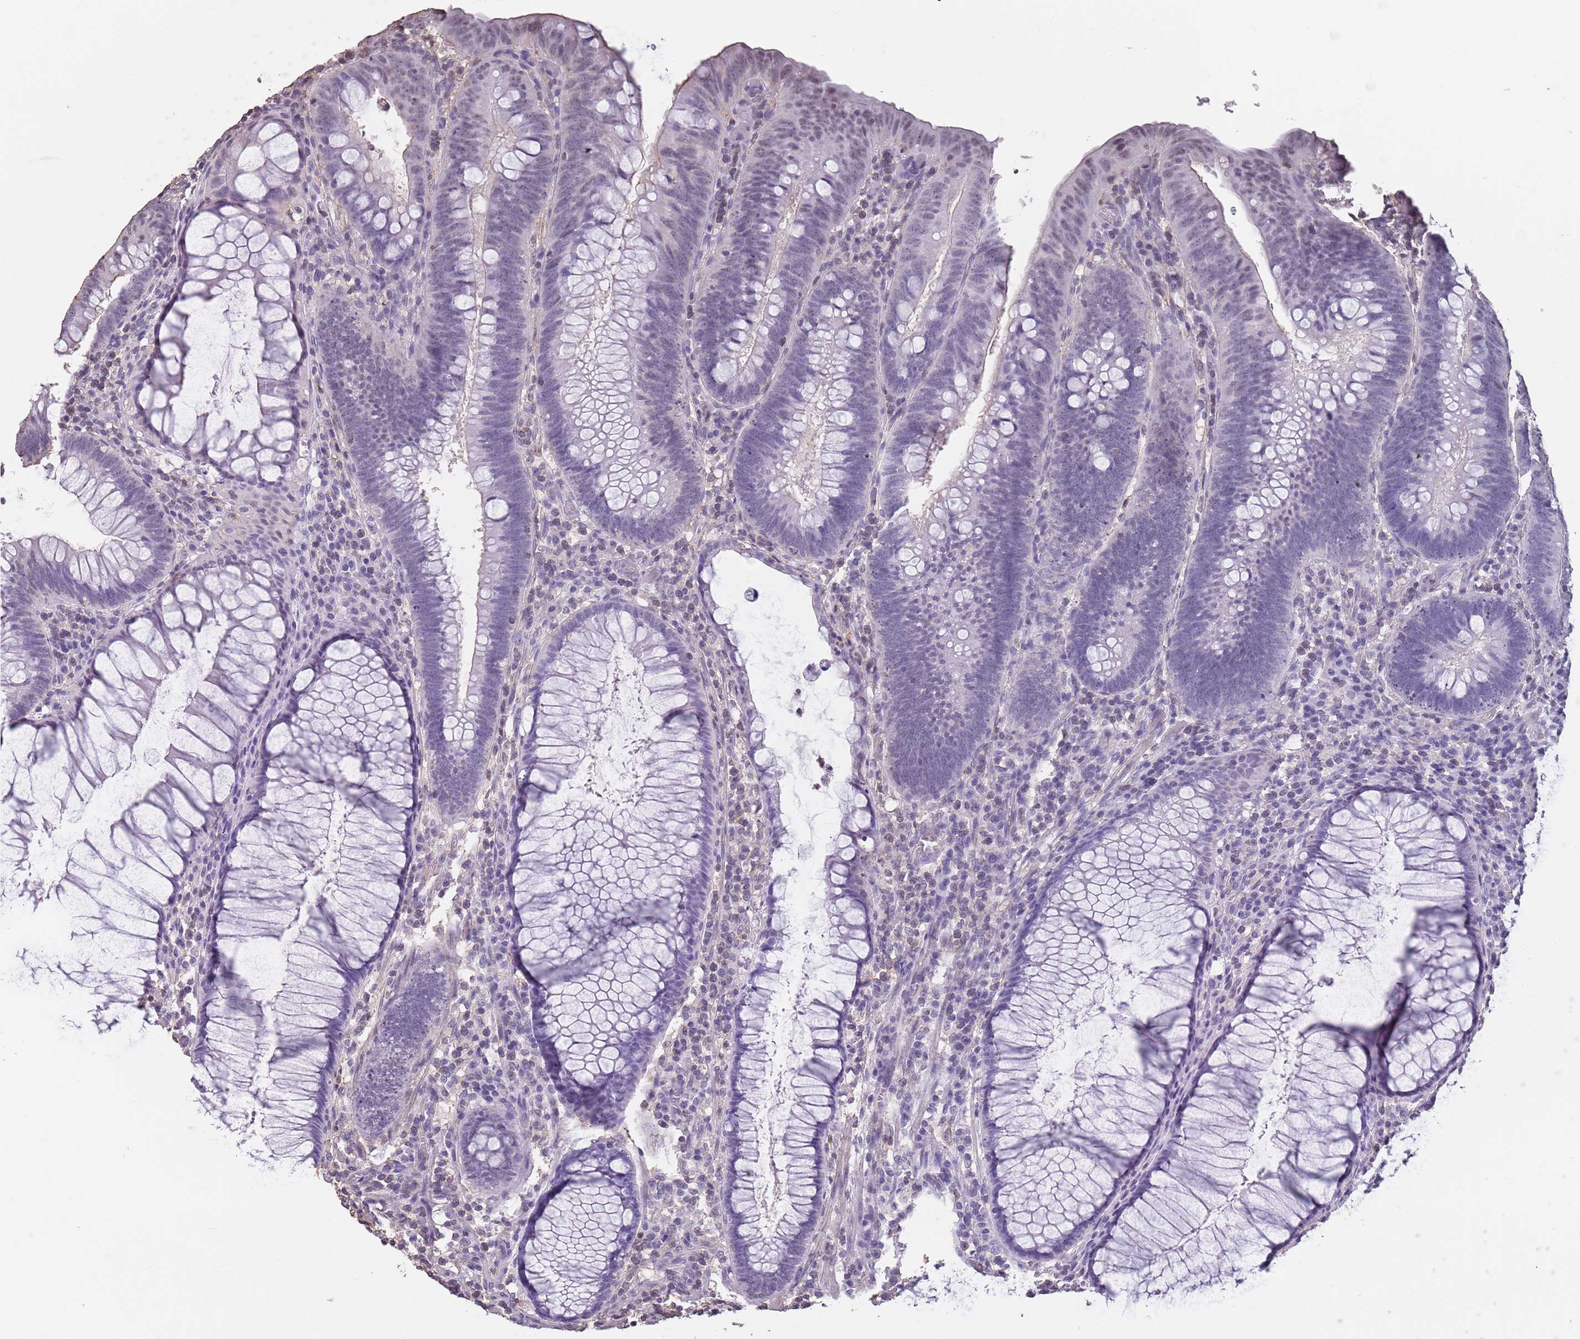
{"staining": {"intensity": "weak", "quantity": "<25%", "location": "nuclear"}, "tissue": "colorectal cancer", "cell_type": "Tumor cells", "image_type": "cancer", "snomed": [{"axis": "morphology", "description": "Adenocarcinoma, NOS"}, {"axis": "topography", "description": "Rectum"}], "caption": "Immunohistochemistry of colorectal adenocarcinoma demonstrates no expression in tumor cells.", "gene": "SUN5", "patient": {"sex": "female", "age": 75}}